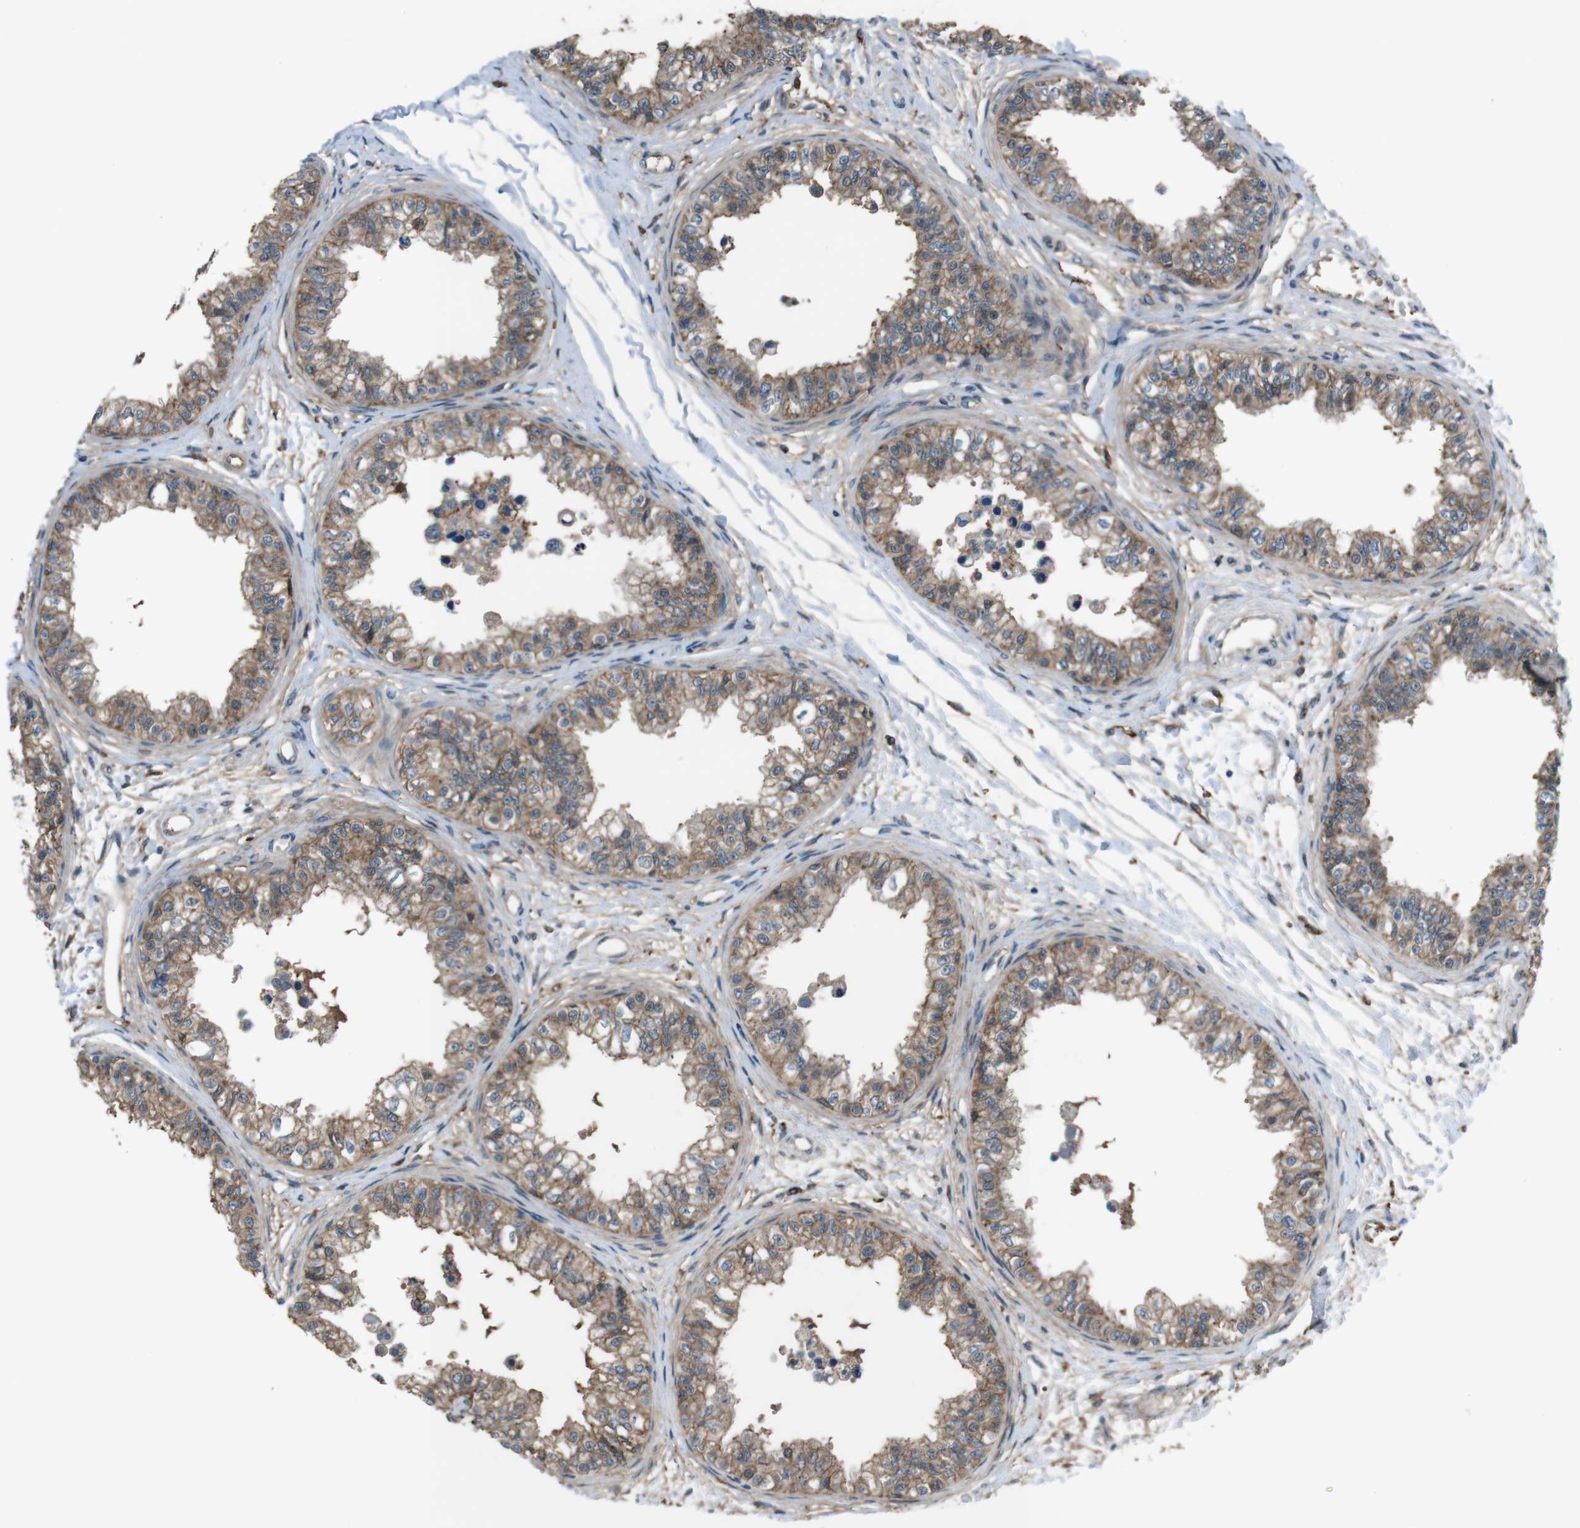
{"staining": {"intensity": "moderate", "quantity": ">75%", "location": "cytoplasmic/membranous"}, "tissue": "epididymis", "cell_type": "Glandular cells", "image_type": "normal", "snomed": [{"axis": "morphology", "description": "Normal tissue, NOS"}, {"axis": "morphology", "description": "Adenocarcinoma, metastatic, NOS"}, {"axis": "topography", "description": "Testis"}, {"axis": "topography", "description": "Epididymis"}], "caption": "Epididymis stained with immunohistochemistry demonstrates moderate cytoplasmic/membranous positivity in about >75% of glandular cells.", "gene": "ATP2B1", "patient": {"sex": "male", "age": 26}}